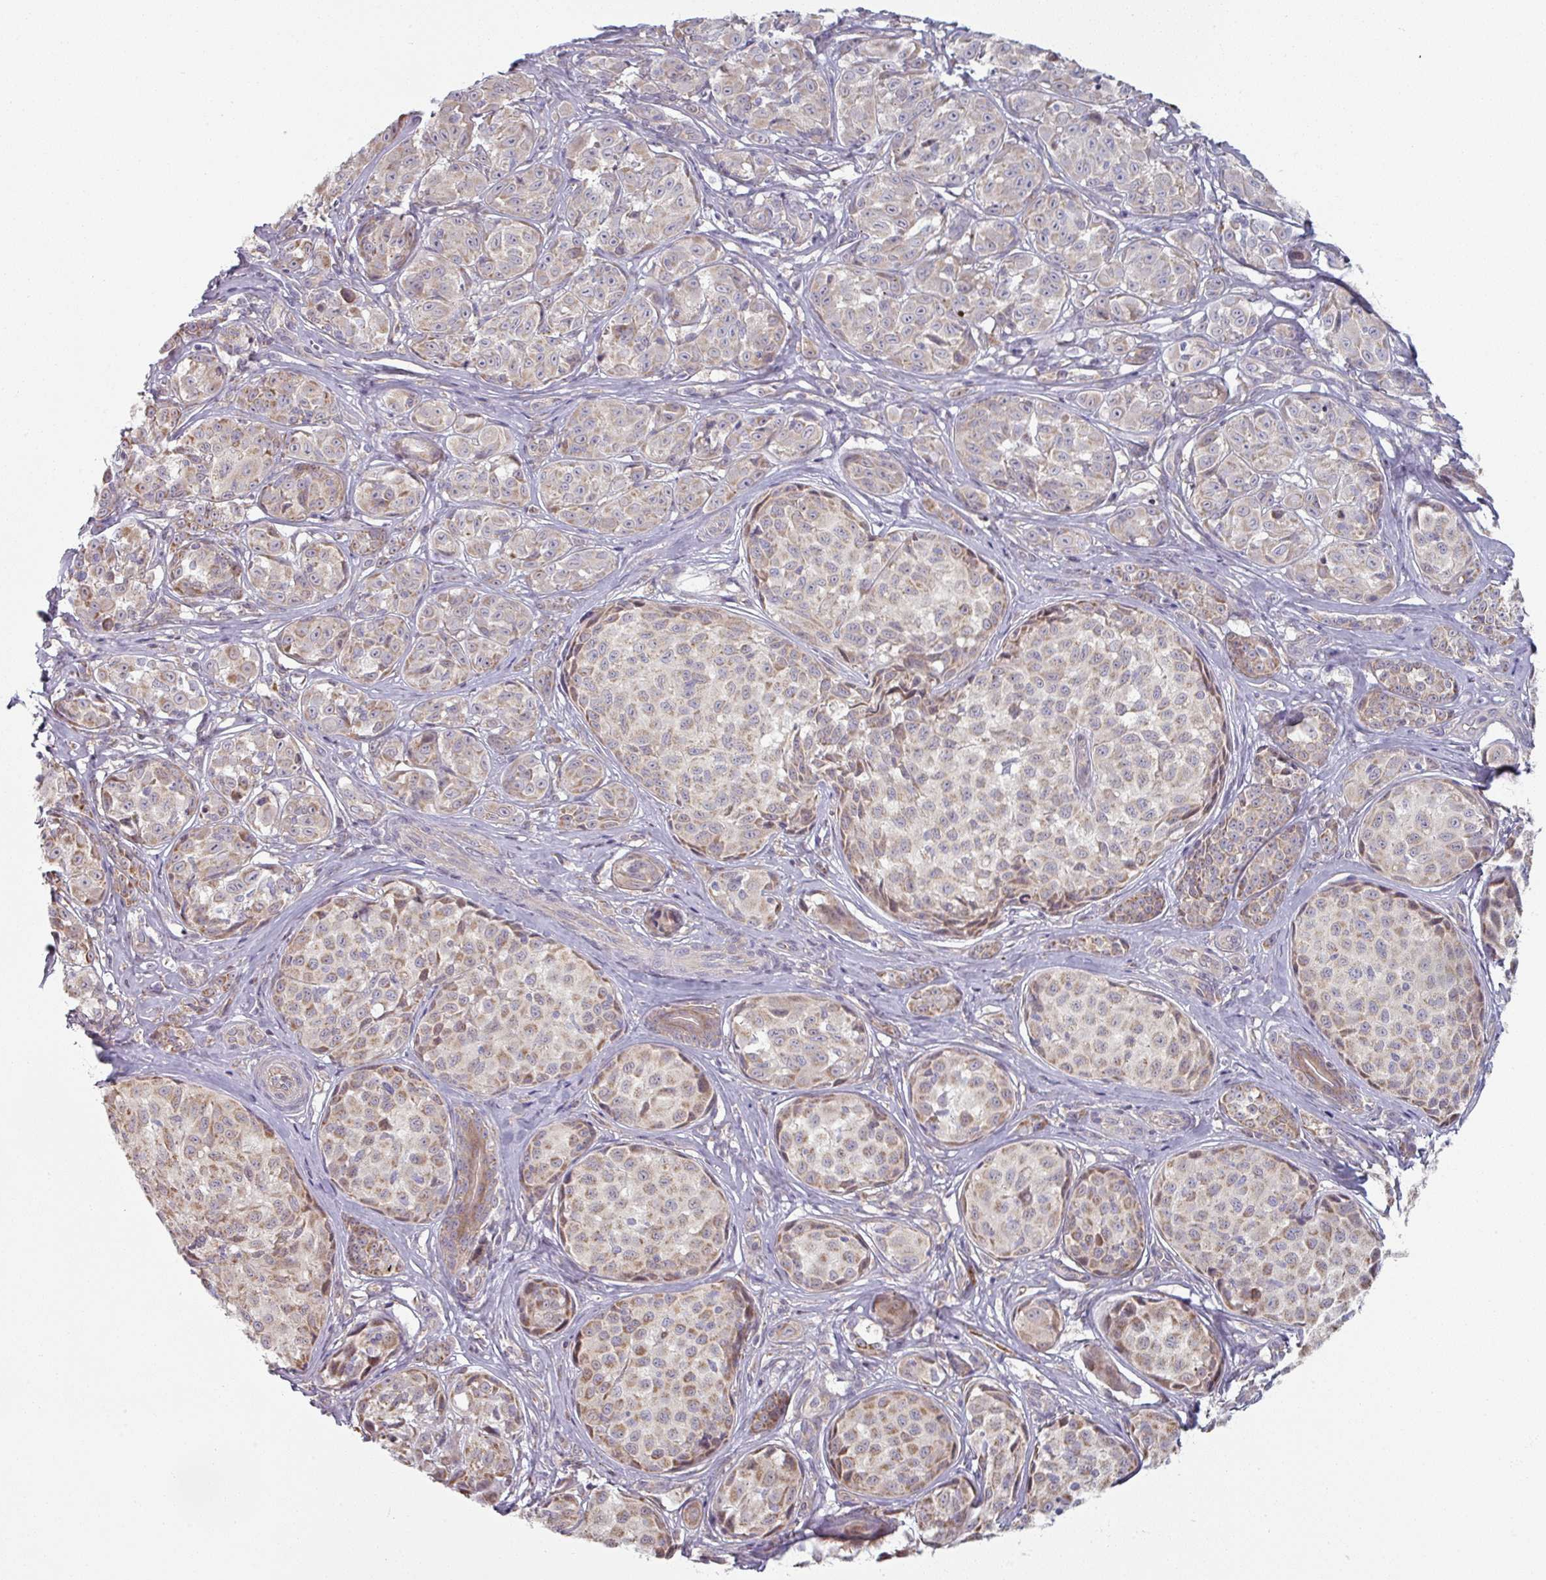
{"staining": {"intensity": "weak", "quantity": "25%-75%", "location": "cytoplasmic/membranous"}, "tissue": "melanoma", "cell_type": "Tumor cells", "image_type": "cancer", "snomed": [{"axis": "morphology", "description": "Malignant melanoma, NOS"}, {"axis": "topography", "description": "Skin"}], "caption": "A photomicrograph of human melanoma stained for a protein reveals weak cytoplasmic/membranous brown staining in tumor cells. (brown staining indicates protein expression, while blue staining denotes nuclei).", "gene": "PLEKHJ1", "patient": {"sex": "female", "age": 35}}